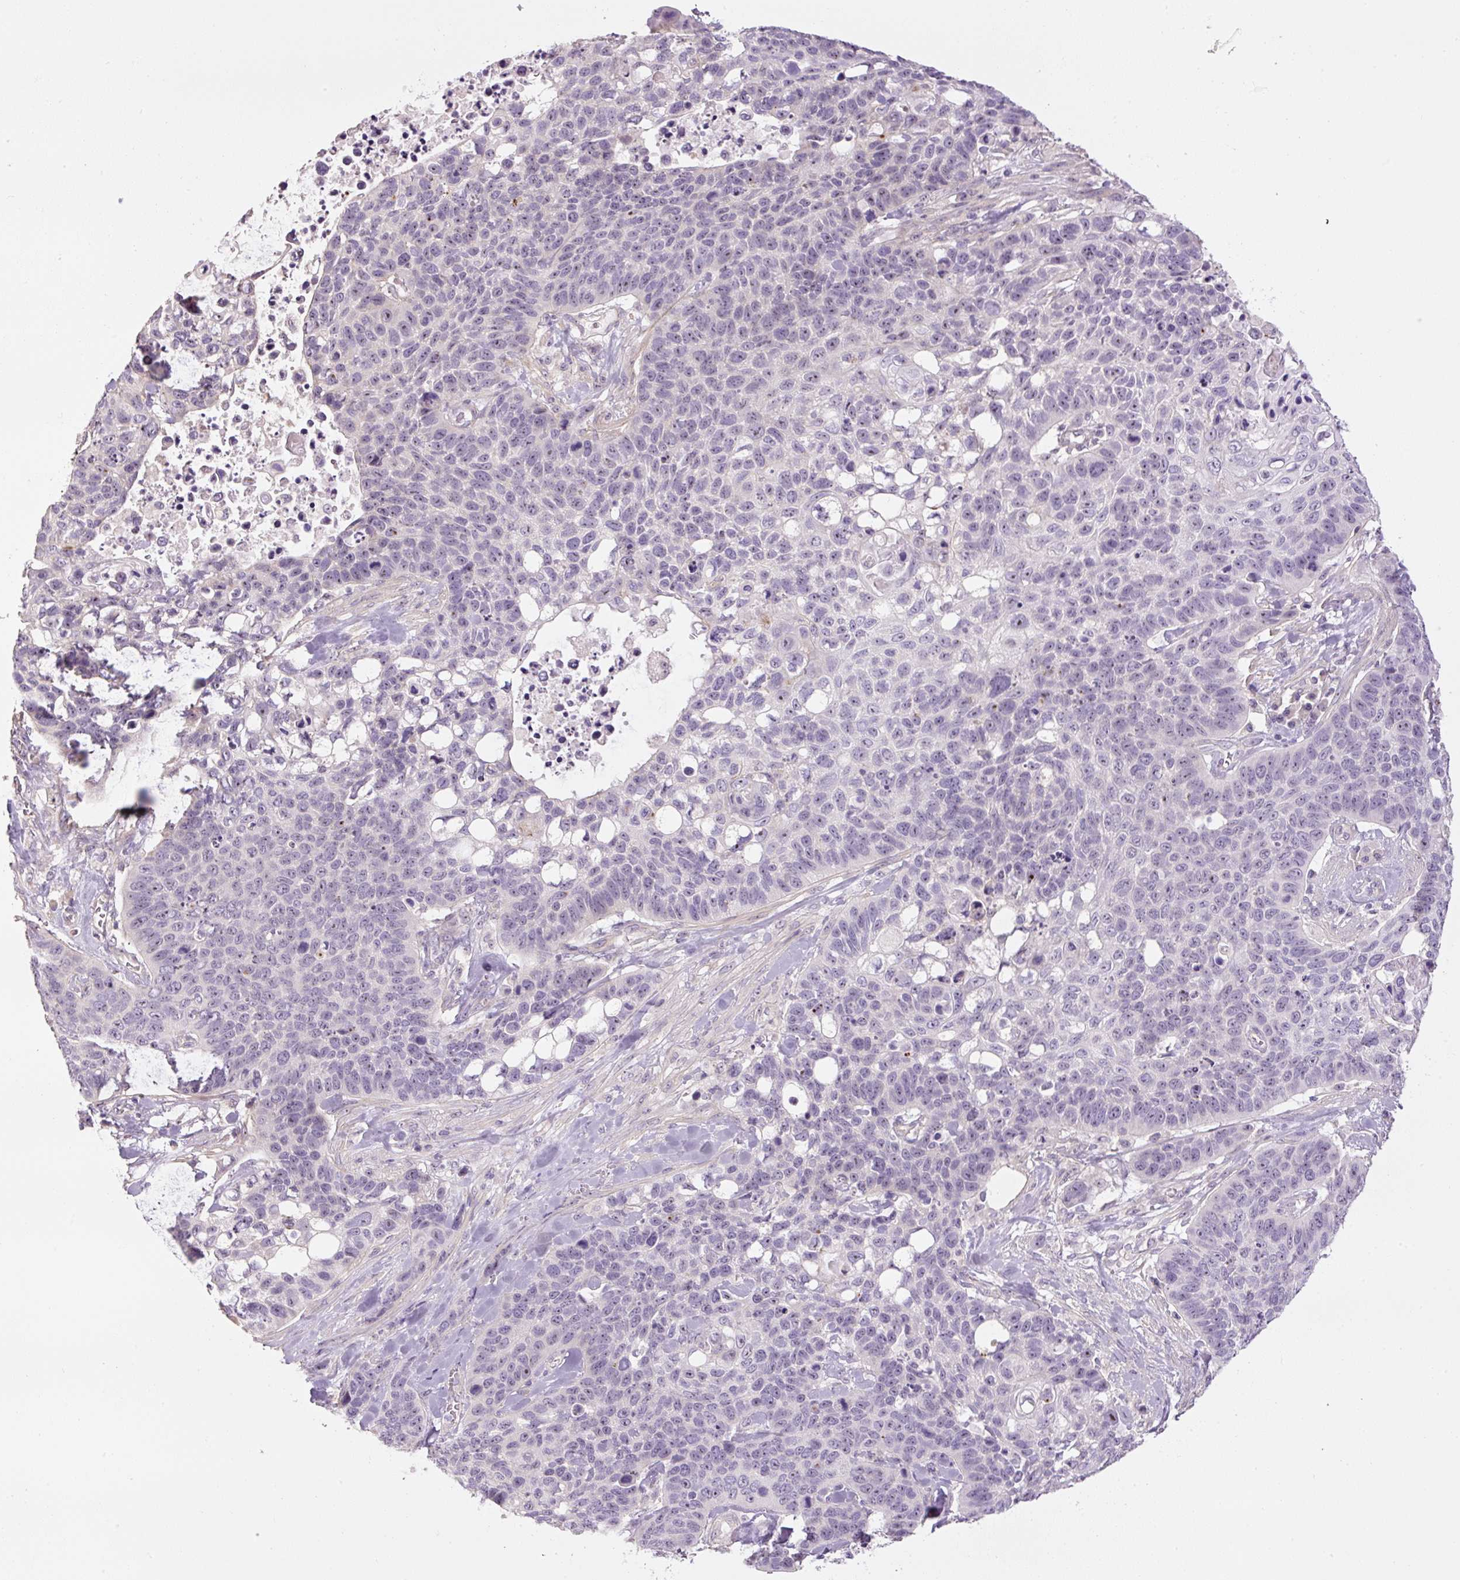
{"staining": {"intensity": "negative", "quantity": "none", "location": "none"}, "tissue": "lung cancer", "cell_type": "Tumor cells", "image_type": "cancer", "snomed": [{"axis": "morphology", "description": "Squamous cell carcinoma, NOS"}, {"axis": "topography", "description": "Lung"}], "caption": "Immunohistochemistry histopathology image of lung squamous cell carcinoma stained for a protein (brown), which displays no positivity in tumor cells. (DAB immunohistochemistry visualized using brightfield microscopy, high magnification).", "gene": "TMEM151B", "patient": {"sex": "male", "age": 62}}